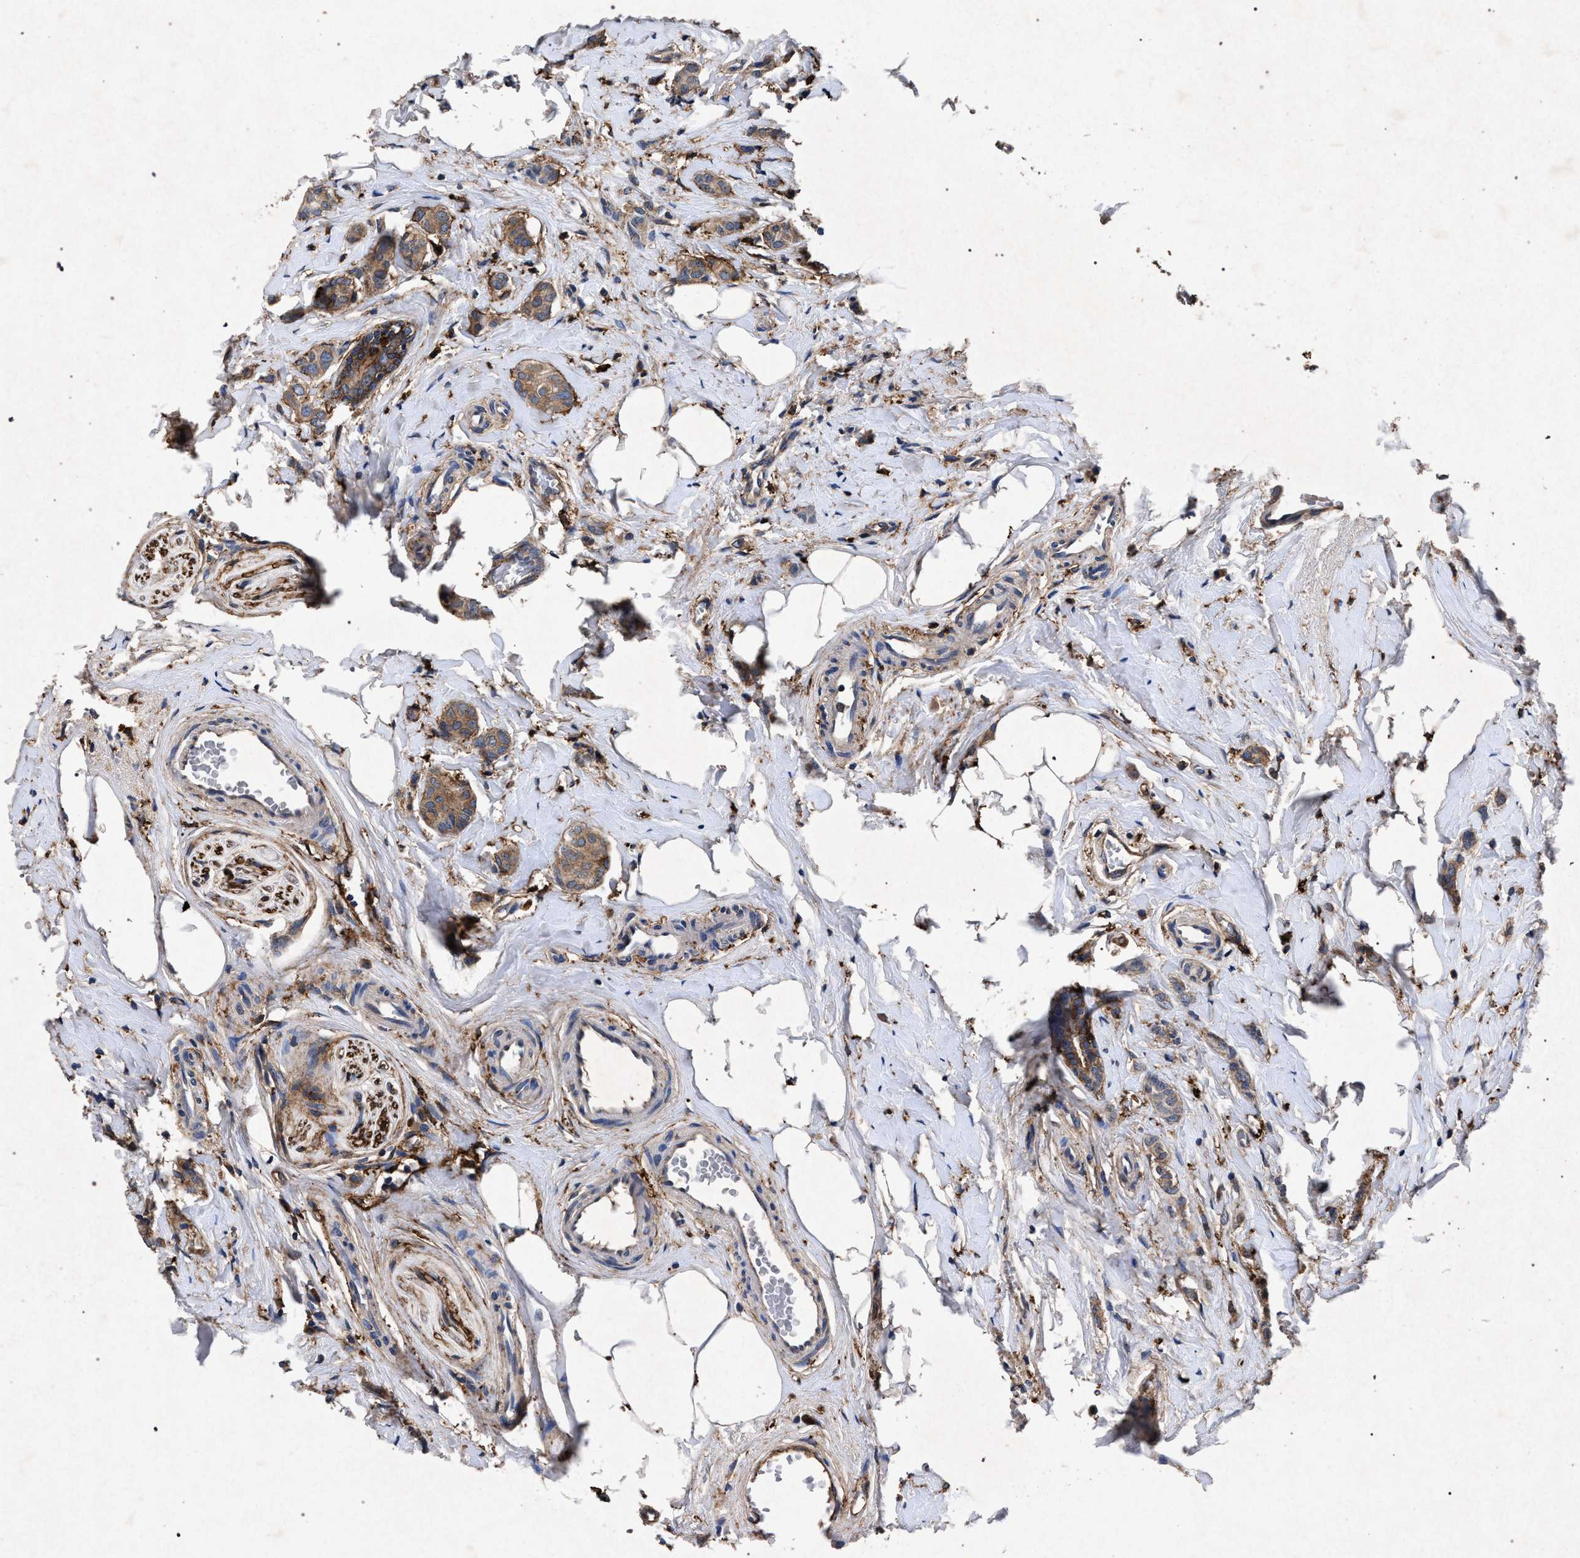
{"staining": {"intensity": "moderate", "quantity": ">75%", "location": "cytoplasmic/membranous"}, "tissue": "breast cancer", "cell_type": "Tumor cells", "image_type": "cancer", "snomed": [{"axis": "morphology", "description": "Lobular carcinoma"}, {"axis": "topography", "description": "Breast"}], "caption": "Lobular carcinoma (breast) stained for a protein shows moderate cytoplasmic/membranous positivity in tumor cells.", "gene": "MARCKS", "patient": {"sex": "female", "age": 60}}